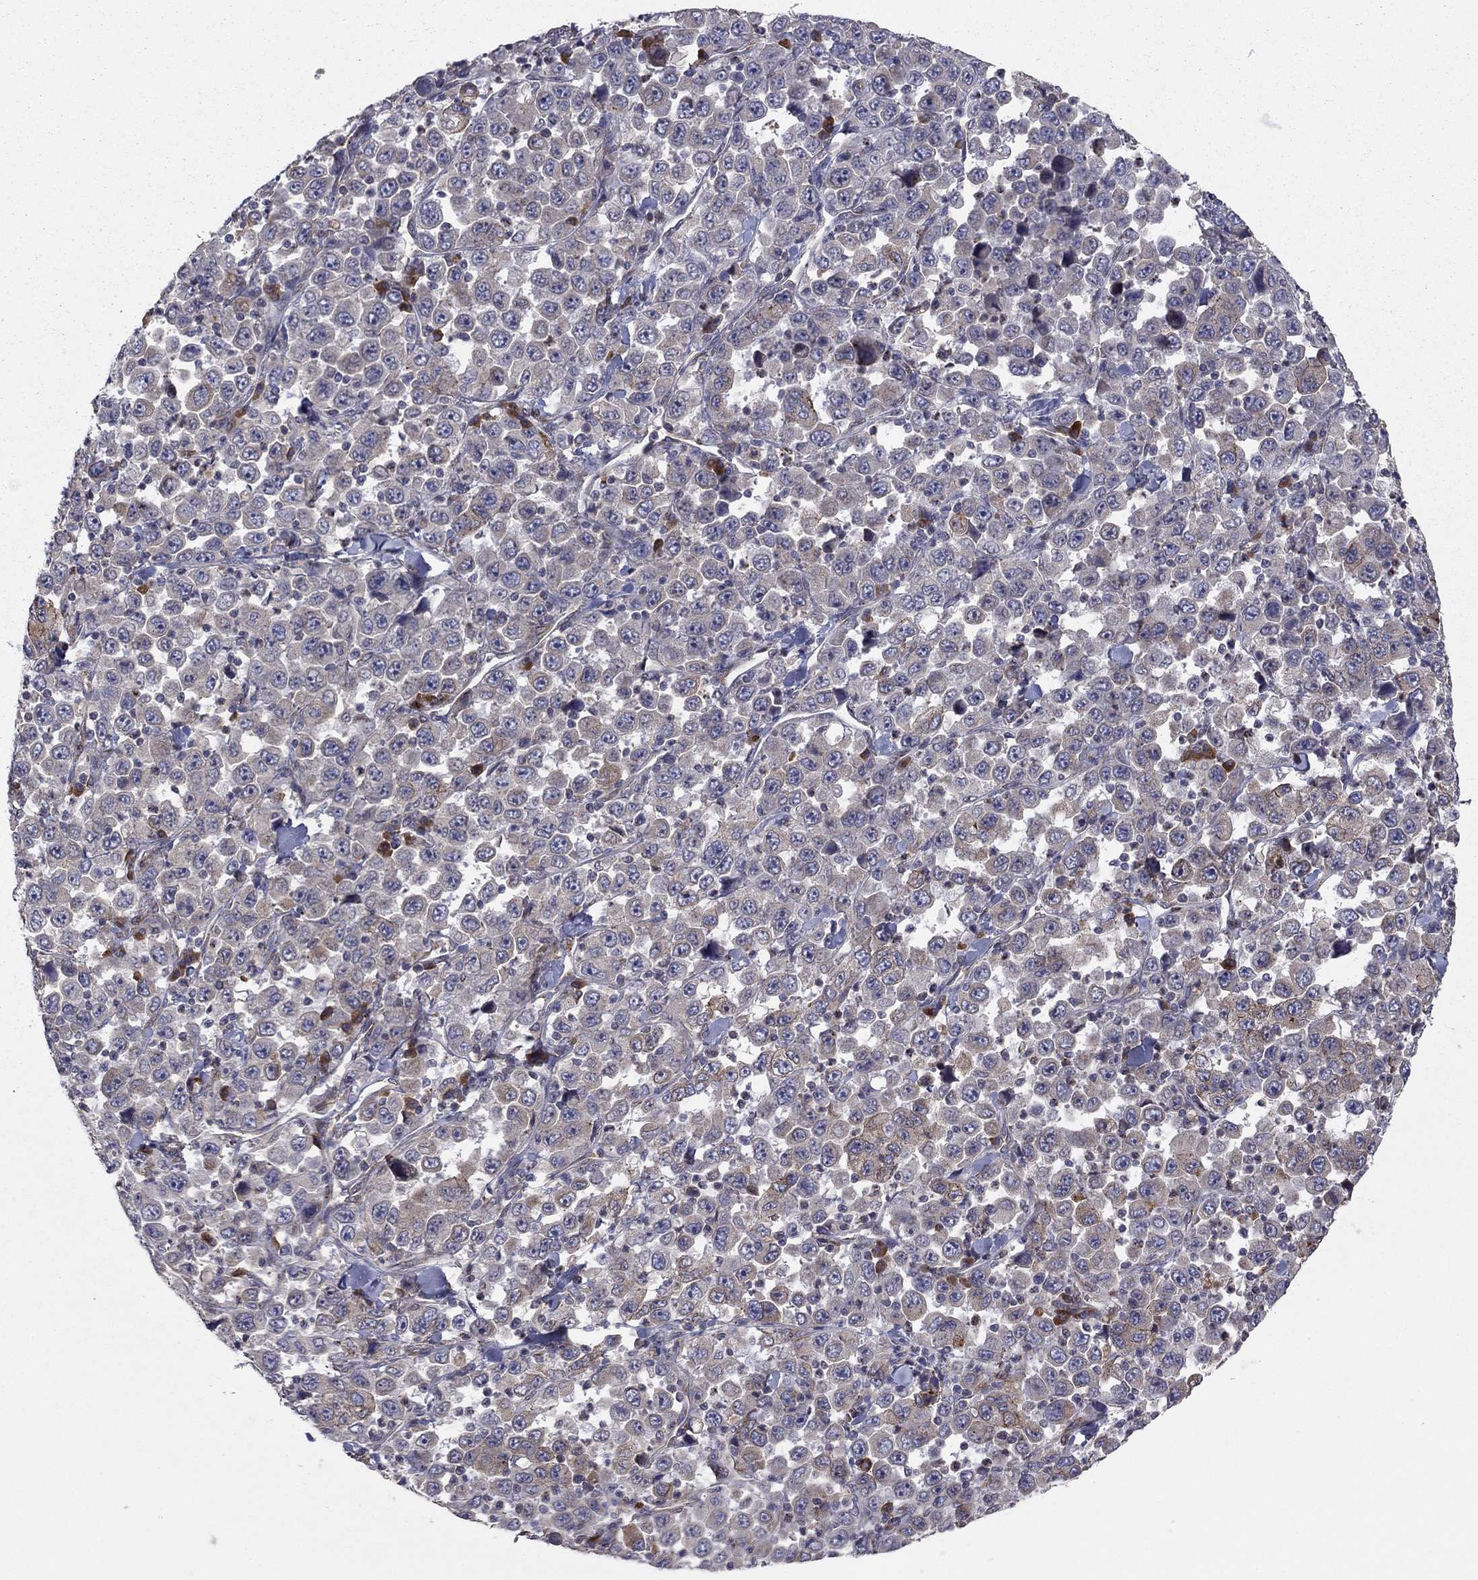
{"staining": {"intensity": "negative", "quantity": "none", "location": "none"}, "tissue": "stomach cancer", "cell_type": "Tumor cells", "image_type": "cancer", "snomed": [{"axis": "morphology", "description": "Normal tissue, NOS"}, {"axis": "morphology", "description": "Adenocarcinoma, NOS"}, {"axis": "topography", "description": "Stomach, upper"}, {"axis": "topography", "description": "Stomach"}], "caption": "Immunohistochemical staining of stomach cancer exhibits no significant staining in tumor cells. (Stains: DAB IHC with hematoxylin counter stain, Microscopy: brightfield microscopy at high magnification).", "gene": "YIF1A", "patient": {"sex": "male", "age": 59}}